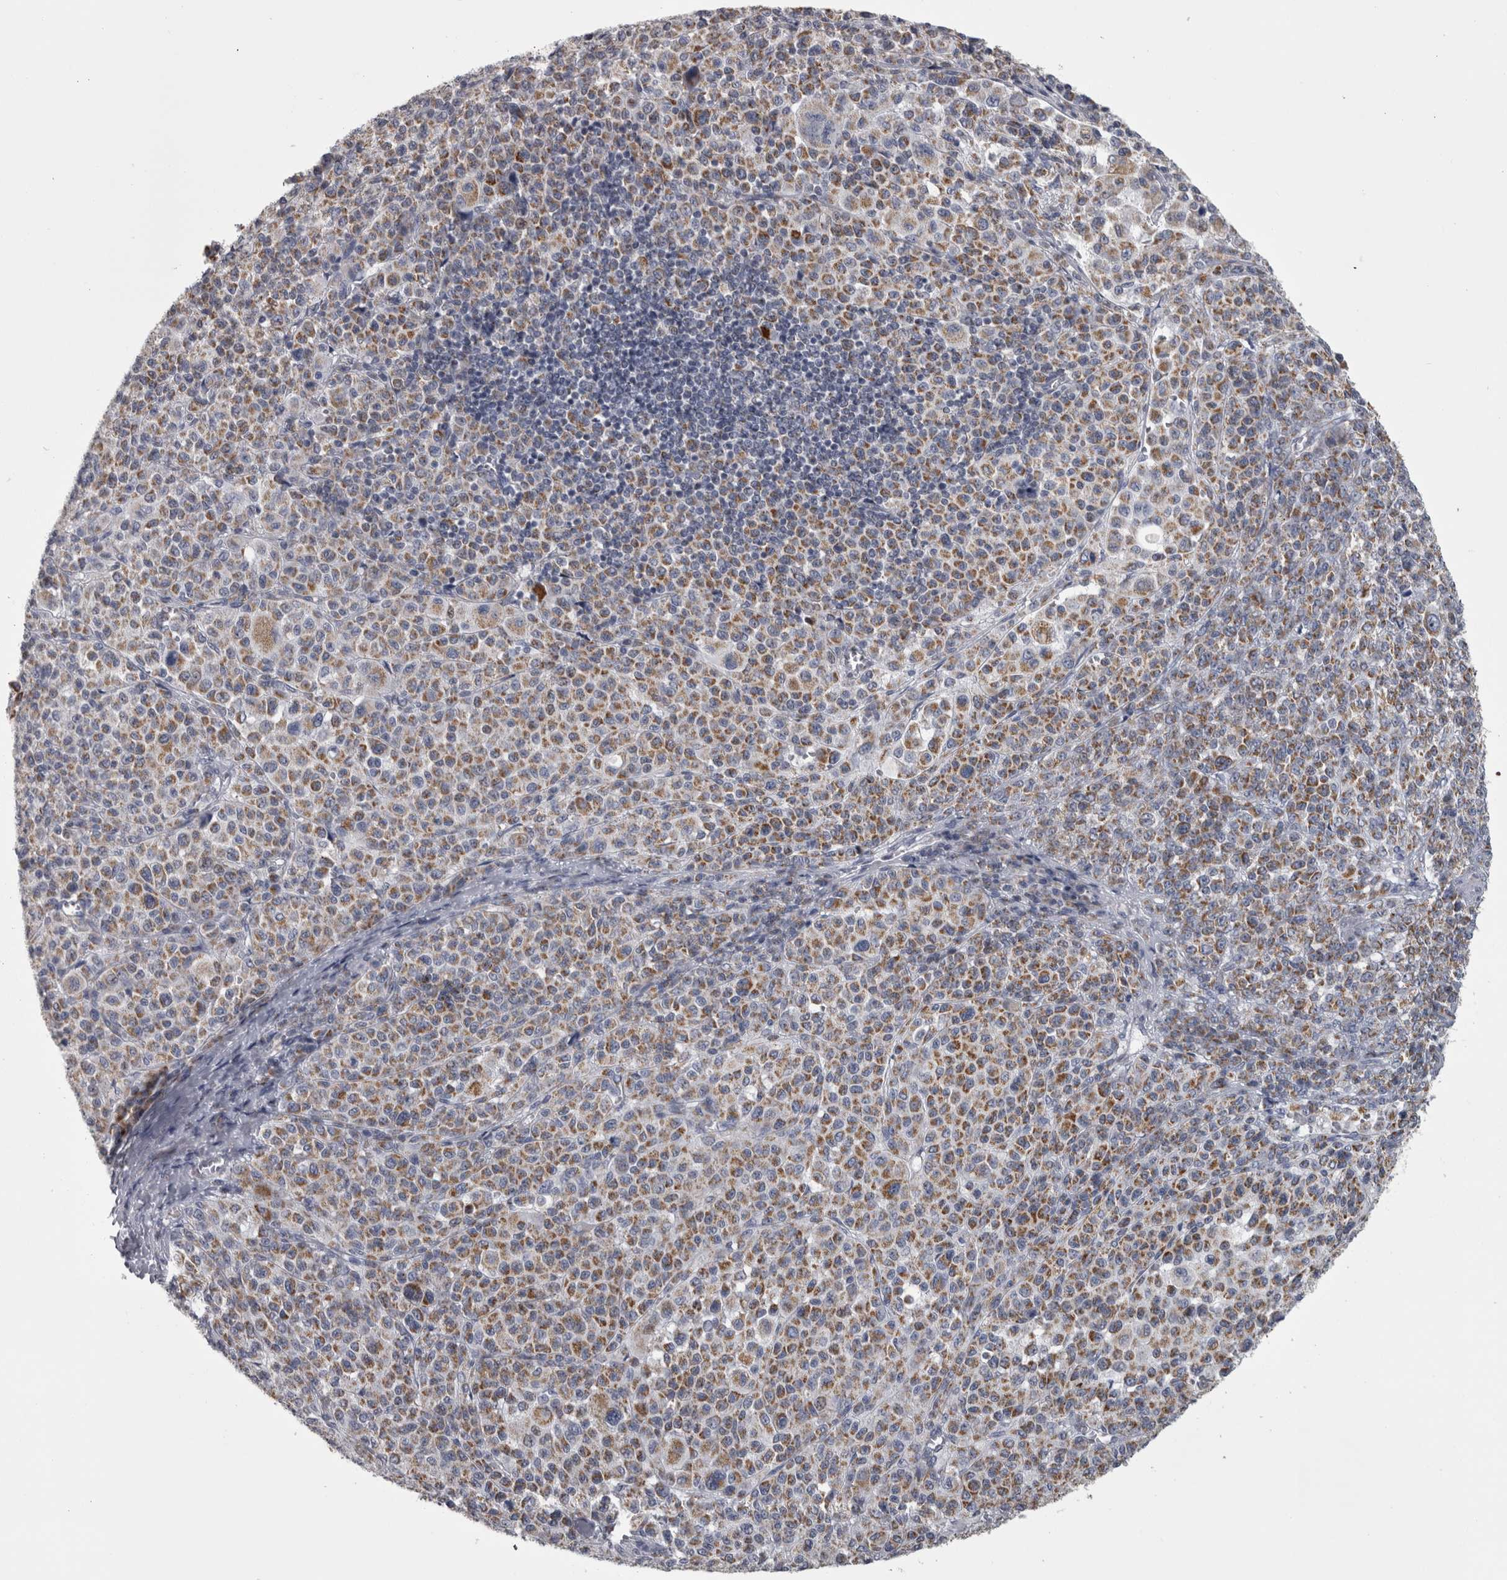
{"staining": {"intensity": "moderate", "quantity": ">75%", "location": "cytoplasmic/membranous"}, "tissue": "melanoma", "cell_type": "Tumor cells", "image_type": "cancer", "snomed": [{"axis": "morphology", "description": "Malignant melanoma, Metastatic site"}, {"axis": "topography", "description": "Skin"}], "caption": "A high-resolution photomicrograph shows immunohistochemistry staining of malignant melanoma (metastatic site), which displays moderate cytoplasmic/membranous staining in about >75% of tumor cells.", "gene": "DBT", "patient": {"sex": "female", "age": 74}}